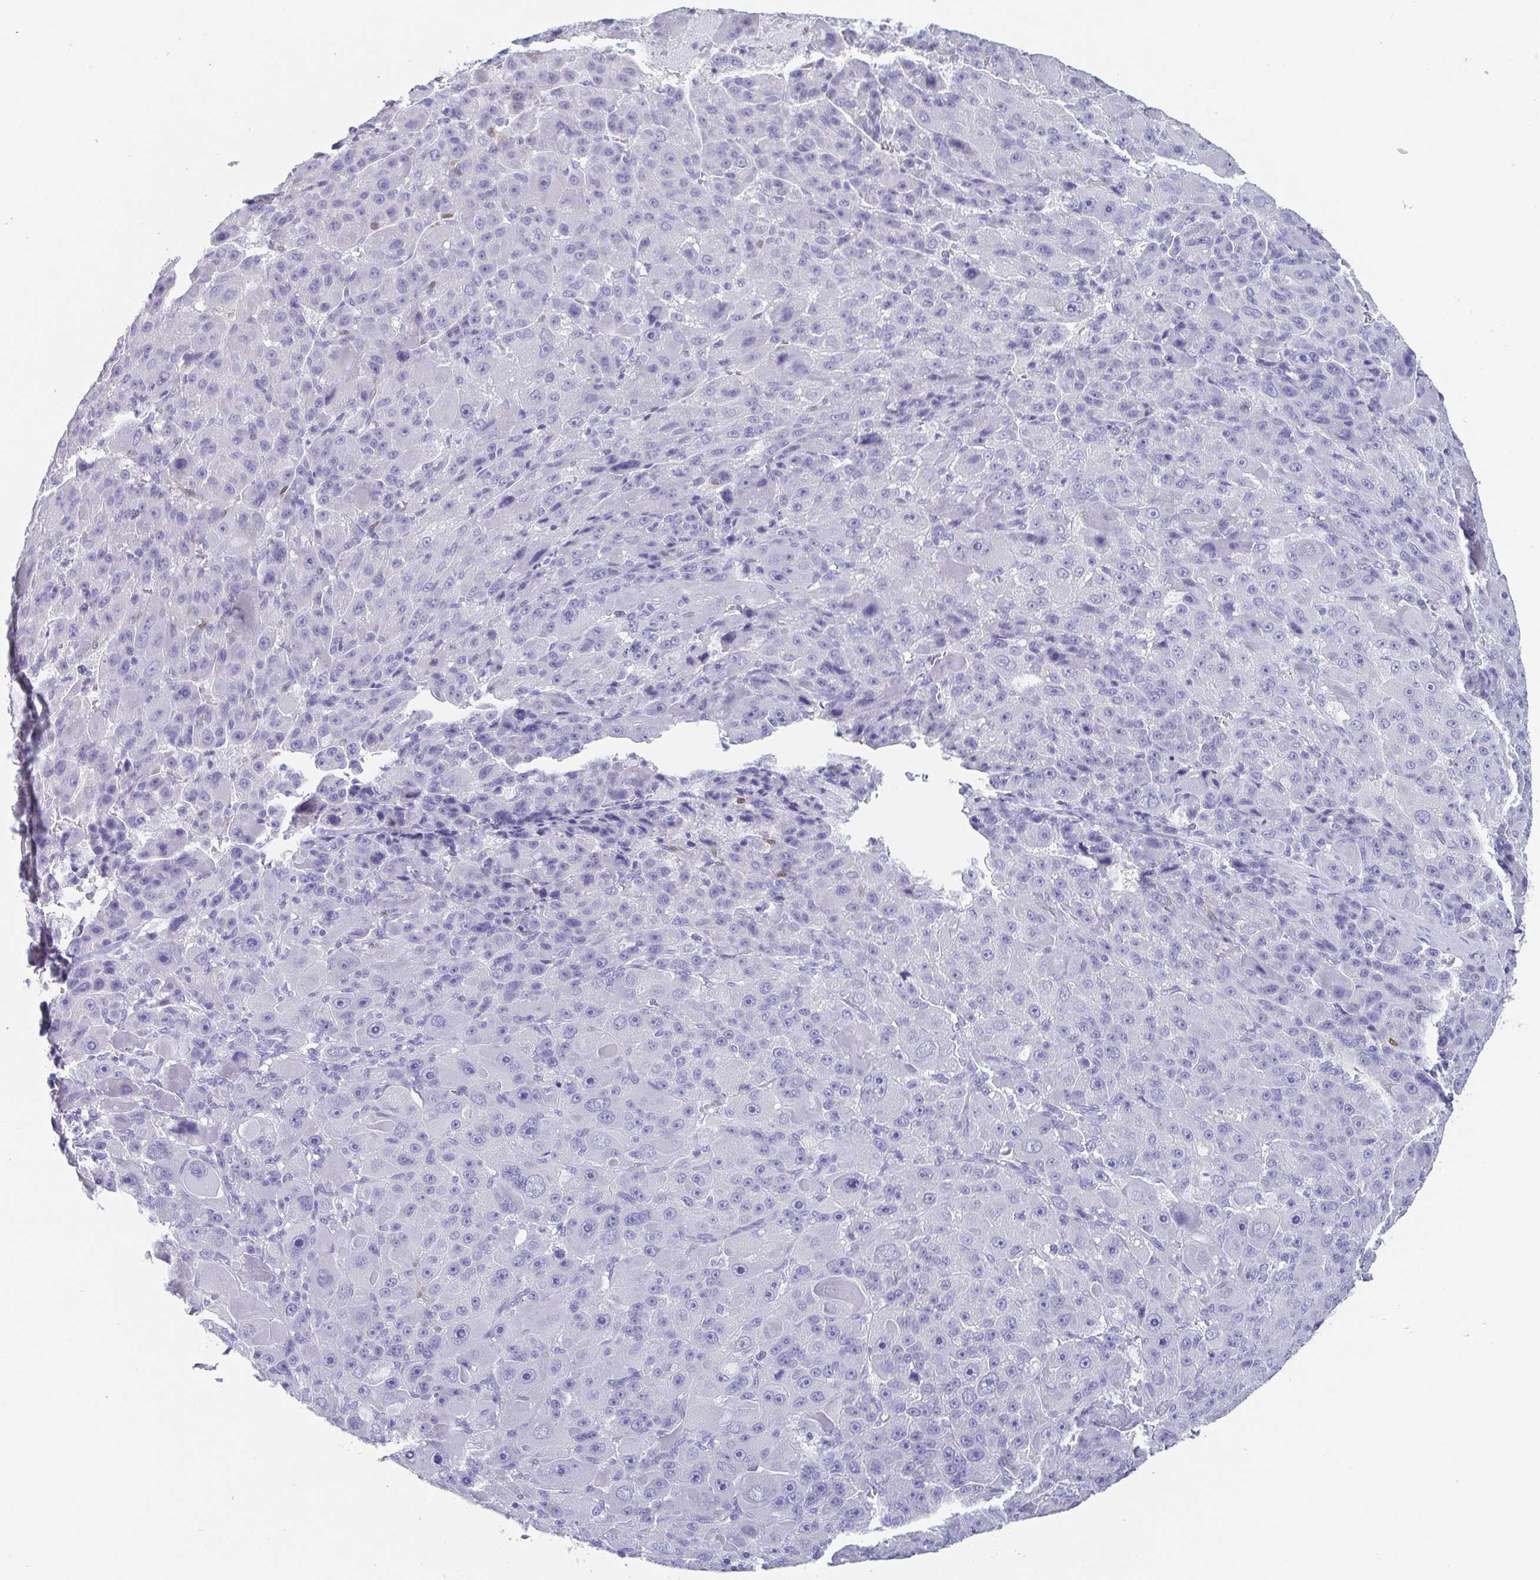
{"staining": {"intensity": "negative", "quantity": "none", "location": "none"}, "tissue": "liver cancer", "cell_type": "Tumor cells", "image_type": "cancer", "snomed": [{"axis": "morphology", "description": "Carcinoma, Hepatocellular, NOS"}, {"axis": "topography", "description": "Liver"}], "caption": "Immunohistochemistry (IHC) of human hepatocellular carcinoma (liver) demonstrates no expression in tumor cells. The staining is performed using DAB brown chromogen with nuclei counter-stained in using hematoxylin.", "gene": "SCGN", "patient": {"sex": "male", "age": 76}}